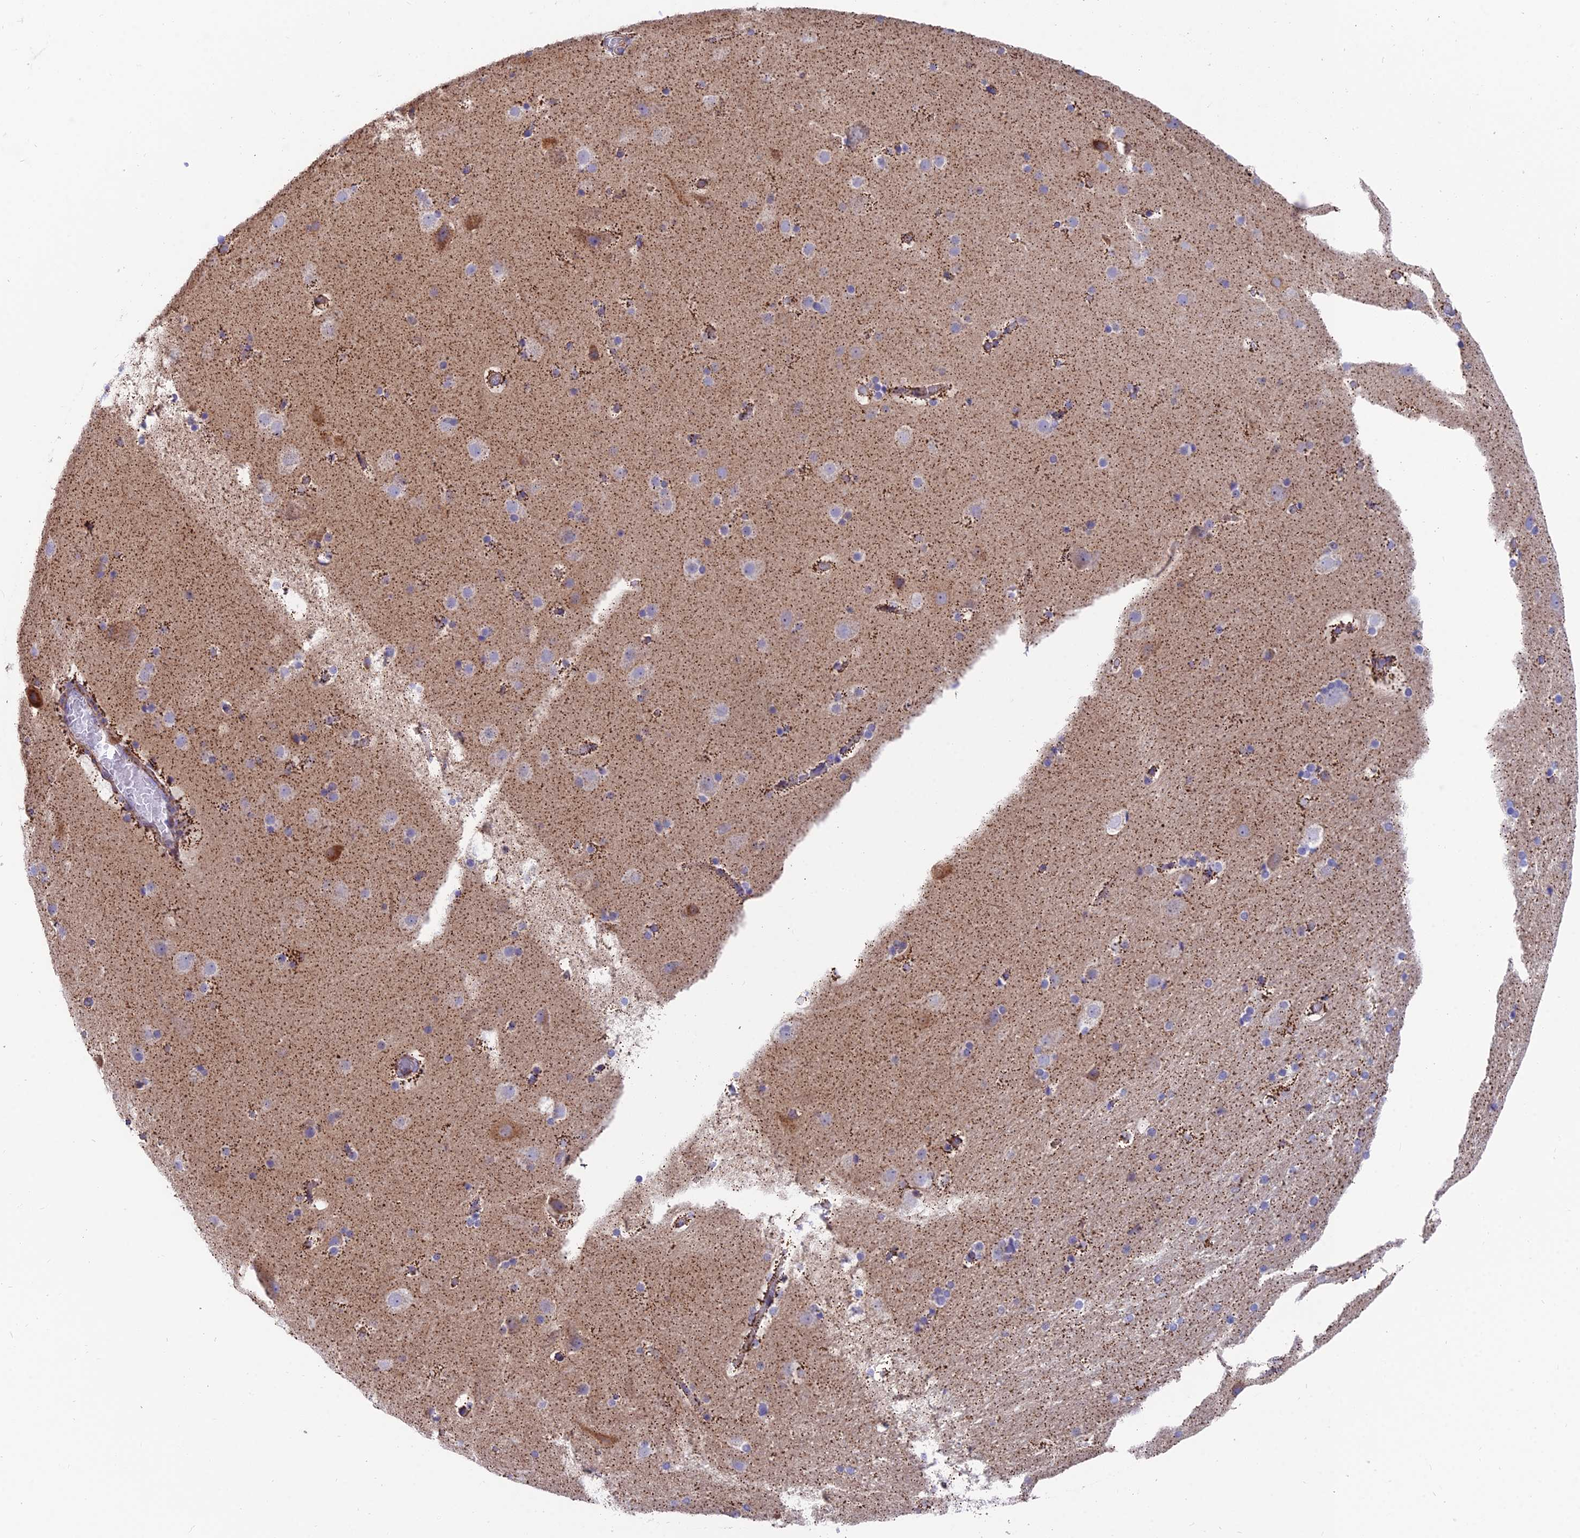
{"staining": {"intensity": "moderate", "quantity": ">75%", "location": "cytoplasmic/membranous"}, "tissue": "cerebral cortex", "cell_type": "Endothelial cells", "image_type": "normal", "snomed": [{"axis": "morphology", "description": "Normal tissue, NOS"}, {"axis": "topography", "description": "Cerebral cortex"}], "caption": "IHC image of normal cerebral cortex: human cerebral cortex stained using immunohistochemistry exhibits medium levels of moderate protein expression localized specifically in the cytoplasmic/membranous of endothelial cells, appearing as a cytoplasmic/membranous brown color.", "gene": "TIGD6", "patient": {"sex": "male", "age": 57}}